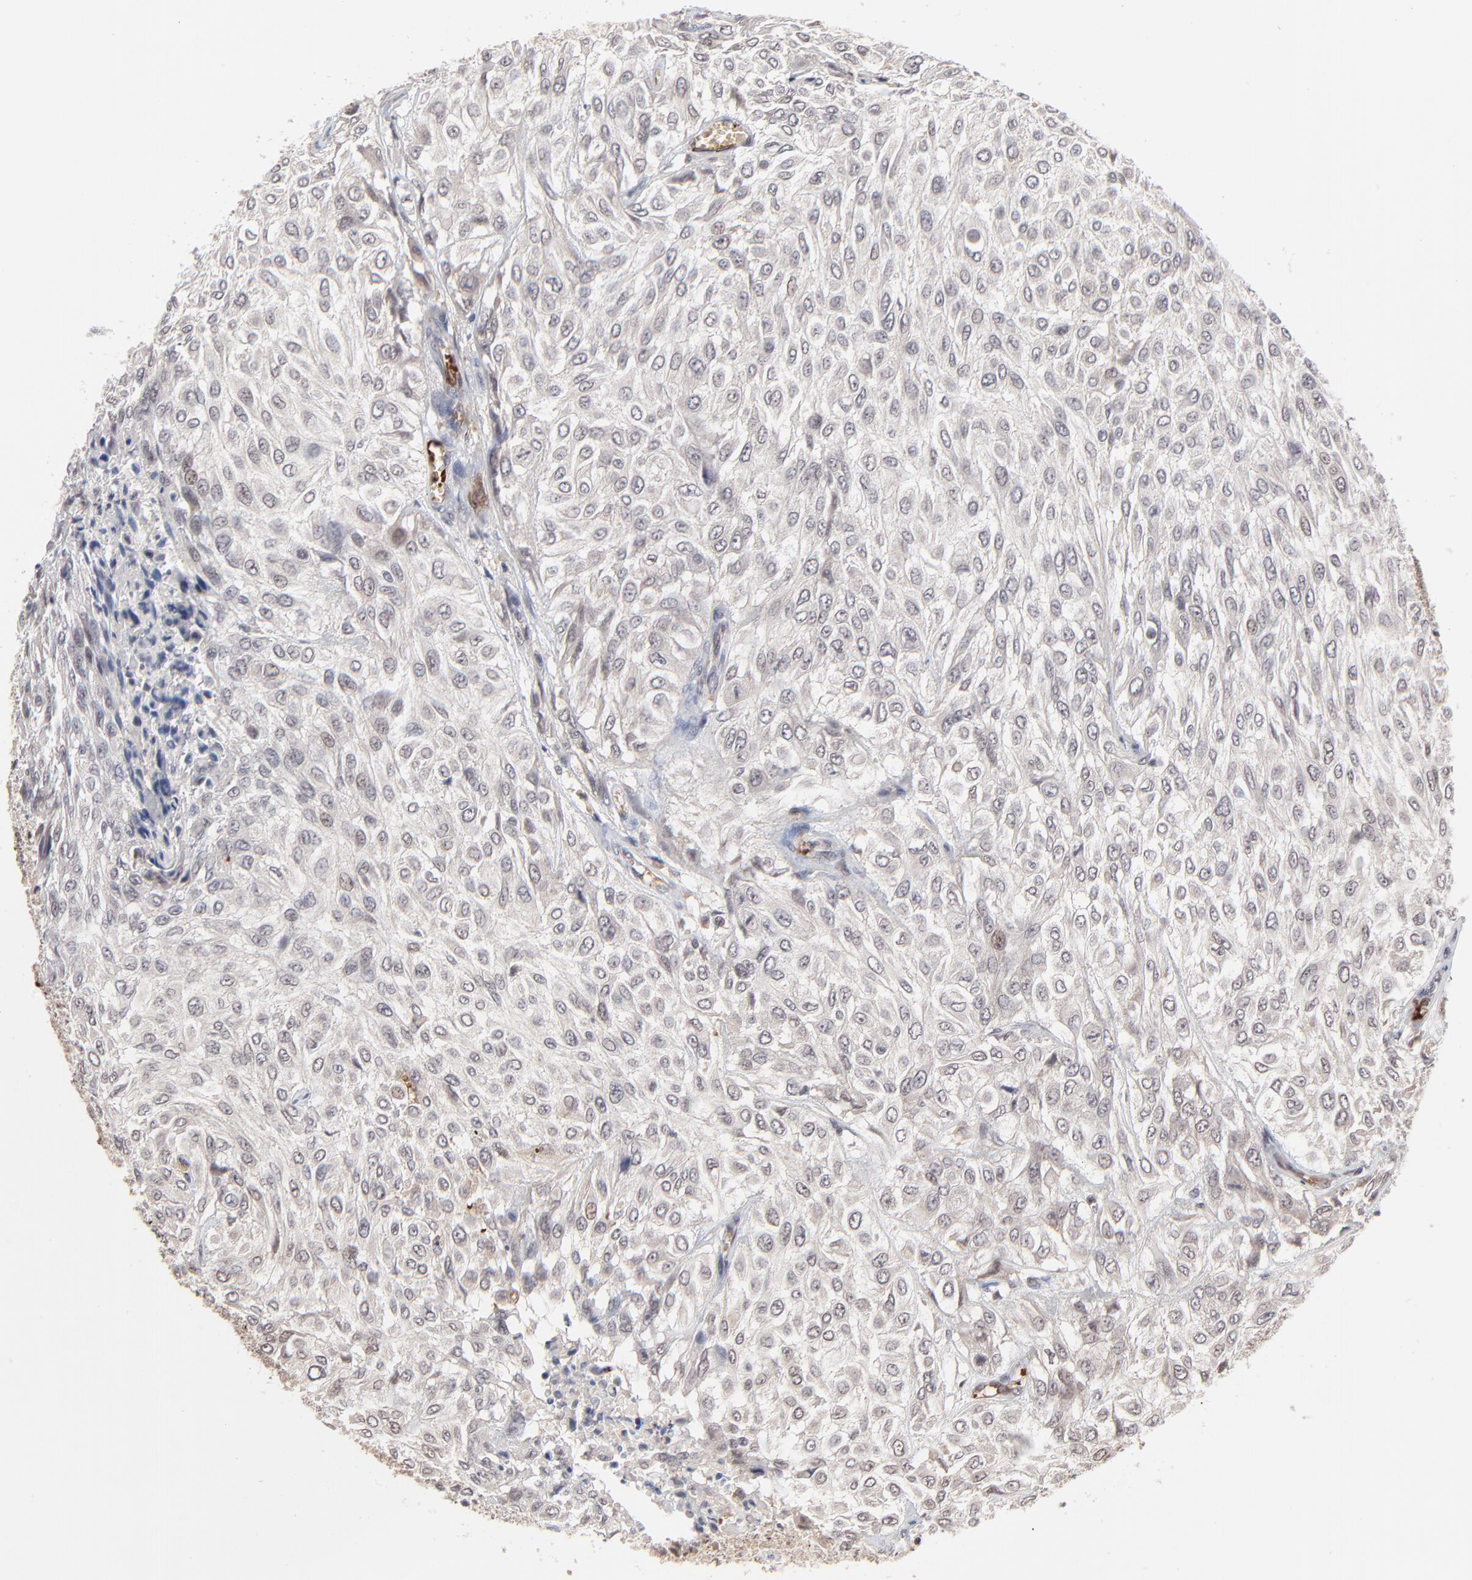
{"staining": {"intensity": "moderate", "quantity": "<25%", "location": "cytoplasmic/membranous"}, "tissue": "urothelial cancer", "cell_type": "Tumor cells", "image_type": "cancer", "snomed": [{"axis": "morphology", "description": "Urothelial carcinoma, High grade"}, {"axis": "topography", "description": "Urinary bladder"}], "caption": "A brown stain labels moderate cytoplasmic/membranous expression of a protein in human urothelial carcinoma (high-grade) tumor cells. Nuclei are stained in blue.", "gene": "CASP10", "patient": {"sex": "male", "age": 57}}